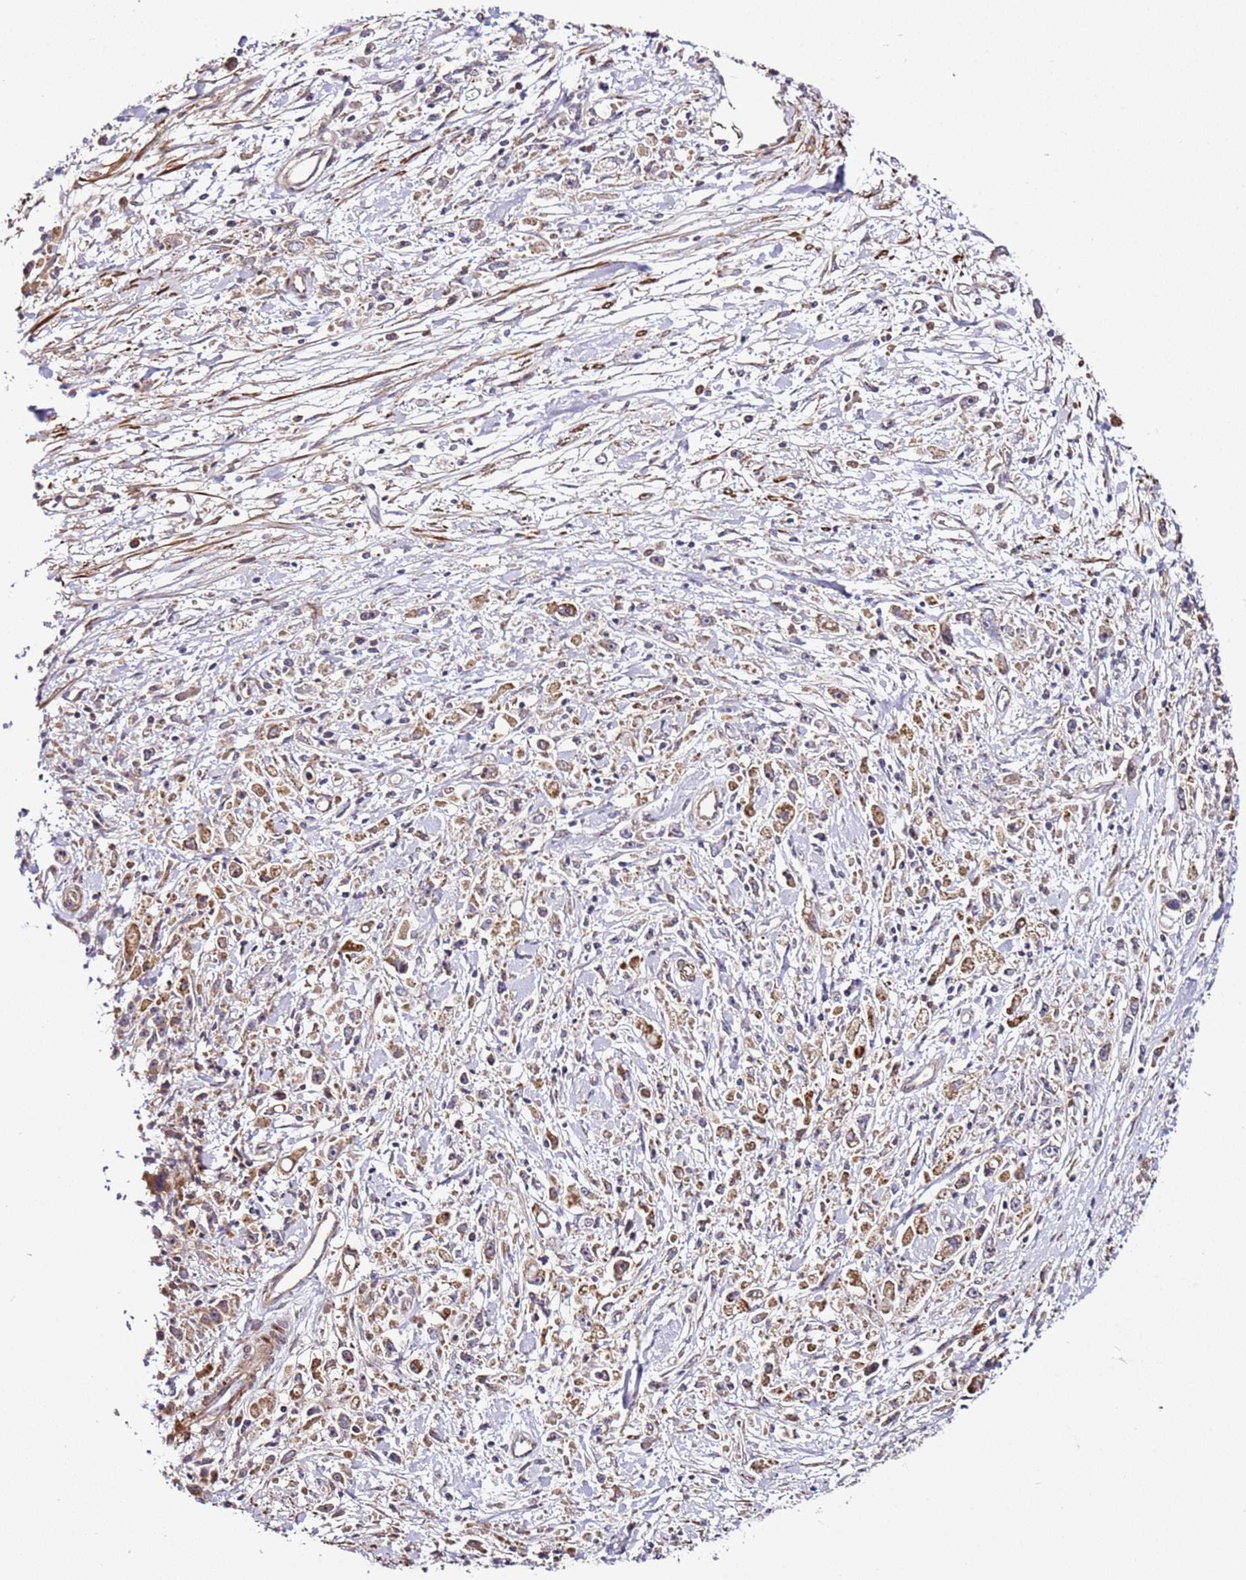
{"staining": {"intensity": "moderate", "quantity": ">75%", "location": "cytoplasmic/membranous"}, "tissue": "stomach cancer", "cell_type": "Tumor cells", "image_type": "cancer", "snomed": [{"axis": "morphology", "description": "Adenocarcinoma, NOS"}, {"axis": "topography", "description": "Stomach"}], "caption": "IHC micrograph of human adenocarcinoma (stomach) stained for a protein (brown), which shows medium levels of moderate cytoplasmic/membranous positivity in approximately >75% of tumor cells.", "gene": "PVRIG", "patient": {"sex": "female", "age": 59}}